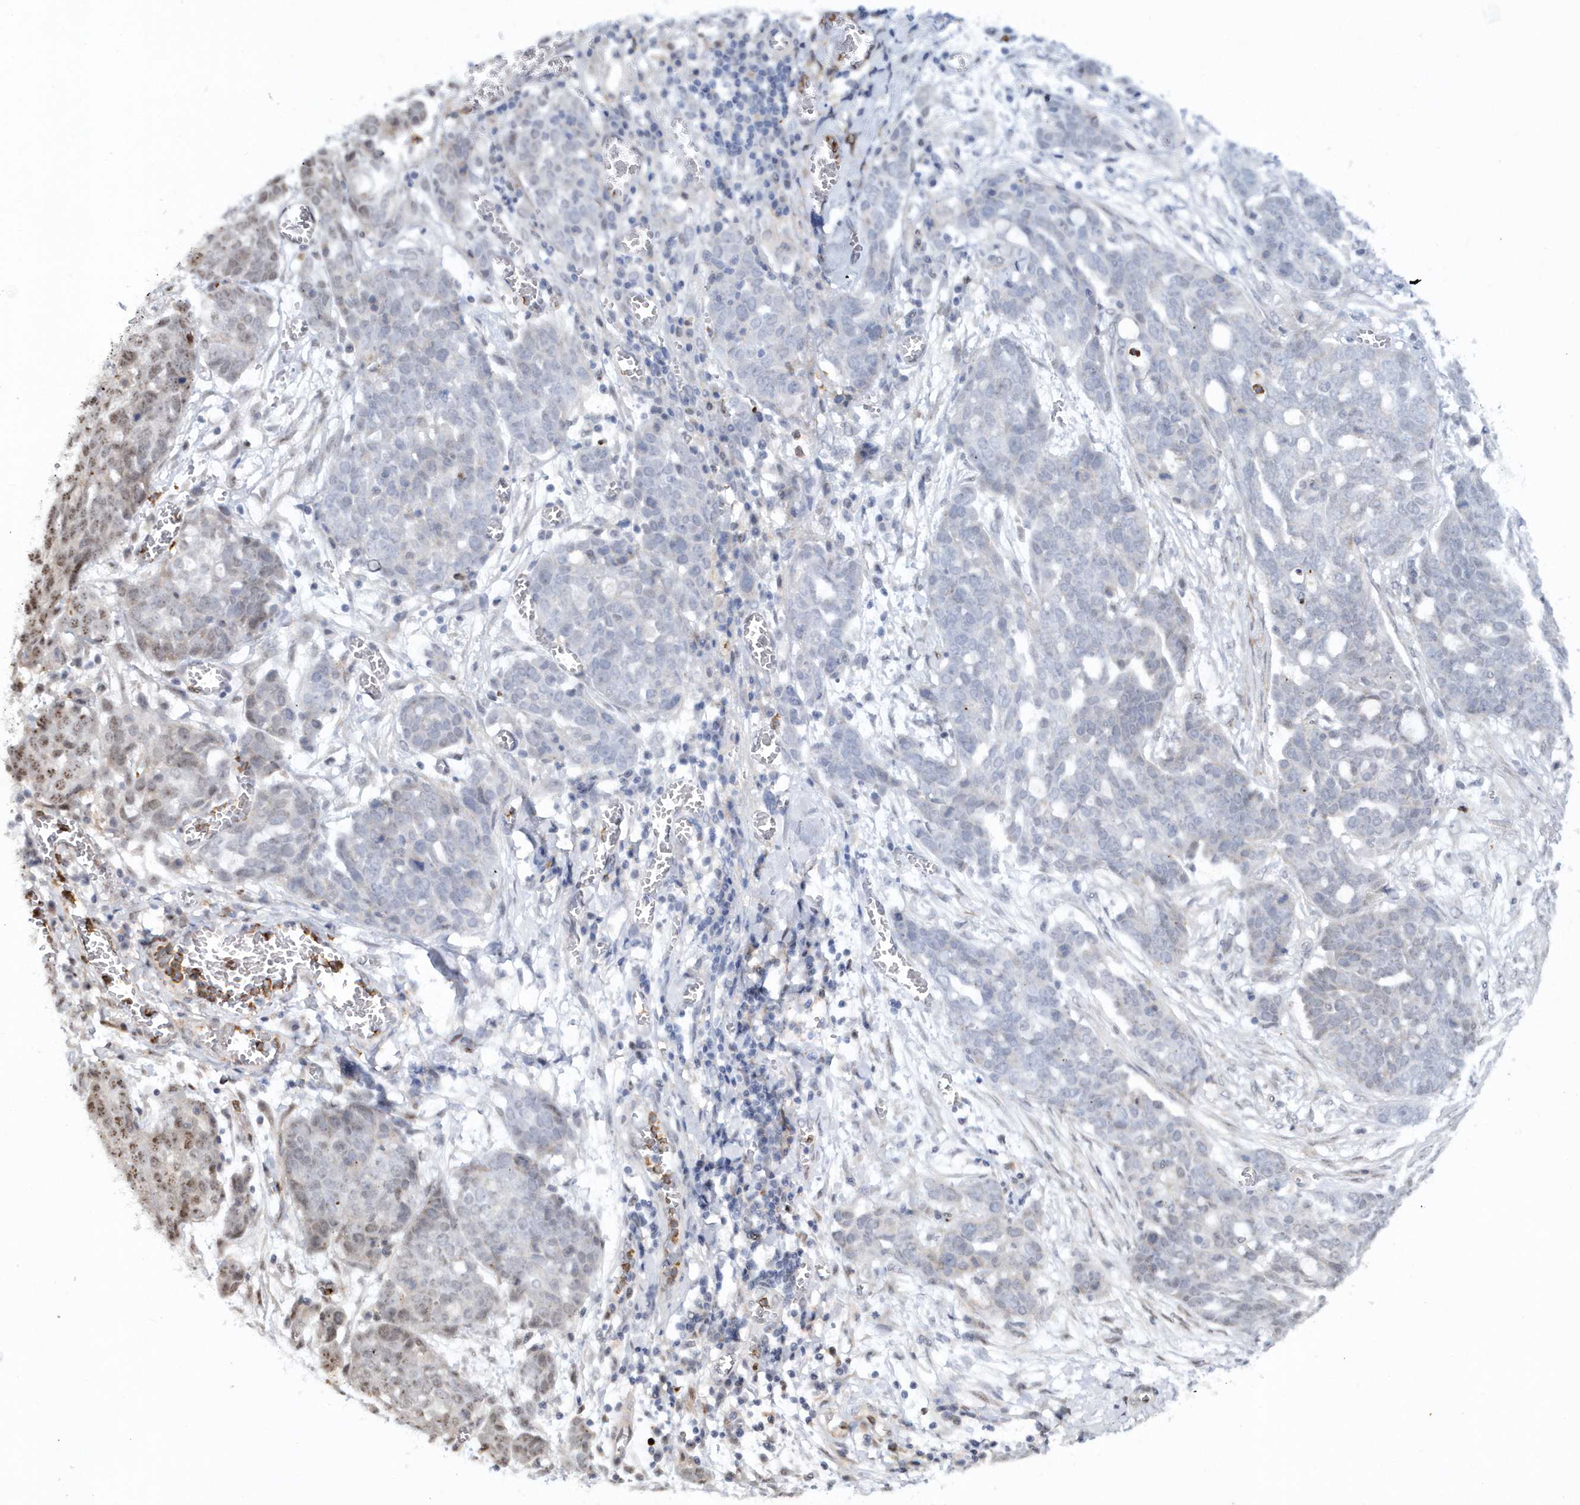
{"staining": {"intensity": "negative", "quantity": "none", "location": "none"}, "tissue": "ovarian cancer", "cell_type": "Tumor cells", "image_type": "cancer", "snomed": [{"axis": "morphology", "description": "Cystadenocarcinoma, serous, NOS"}, {"axis": "topography", "description": "Soft tissue"}, {"axis": "topography", "description": "Ovary"}], "caption": "This is a micrograph of IHC staining of serous cystadenocarcinoma (ovarian), which shows no positivity in tumor cells. (IHC, brightfield microscopy, high magnification).", "gene": "ASCL4", "patient": {"sex": "female", "age": 57}}